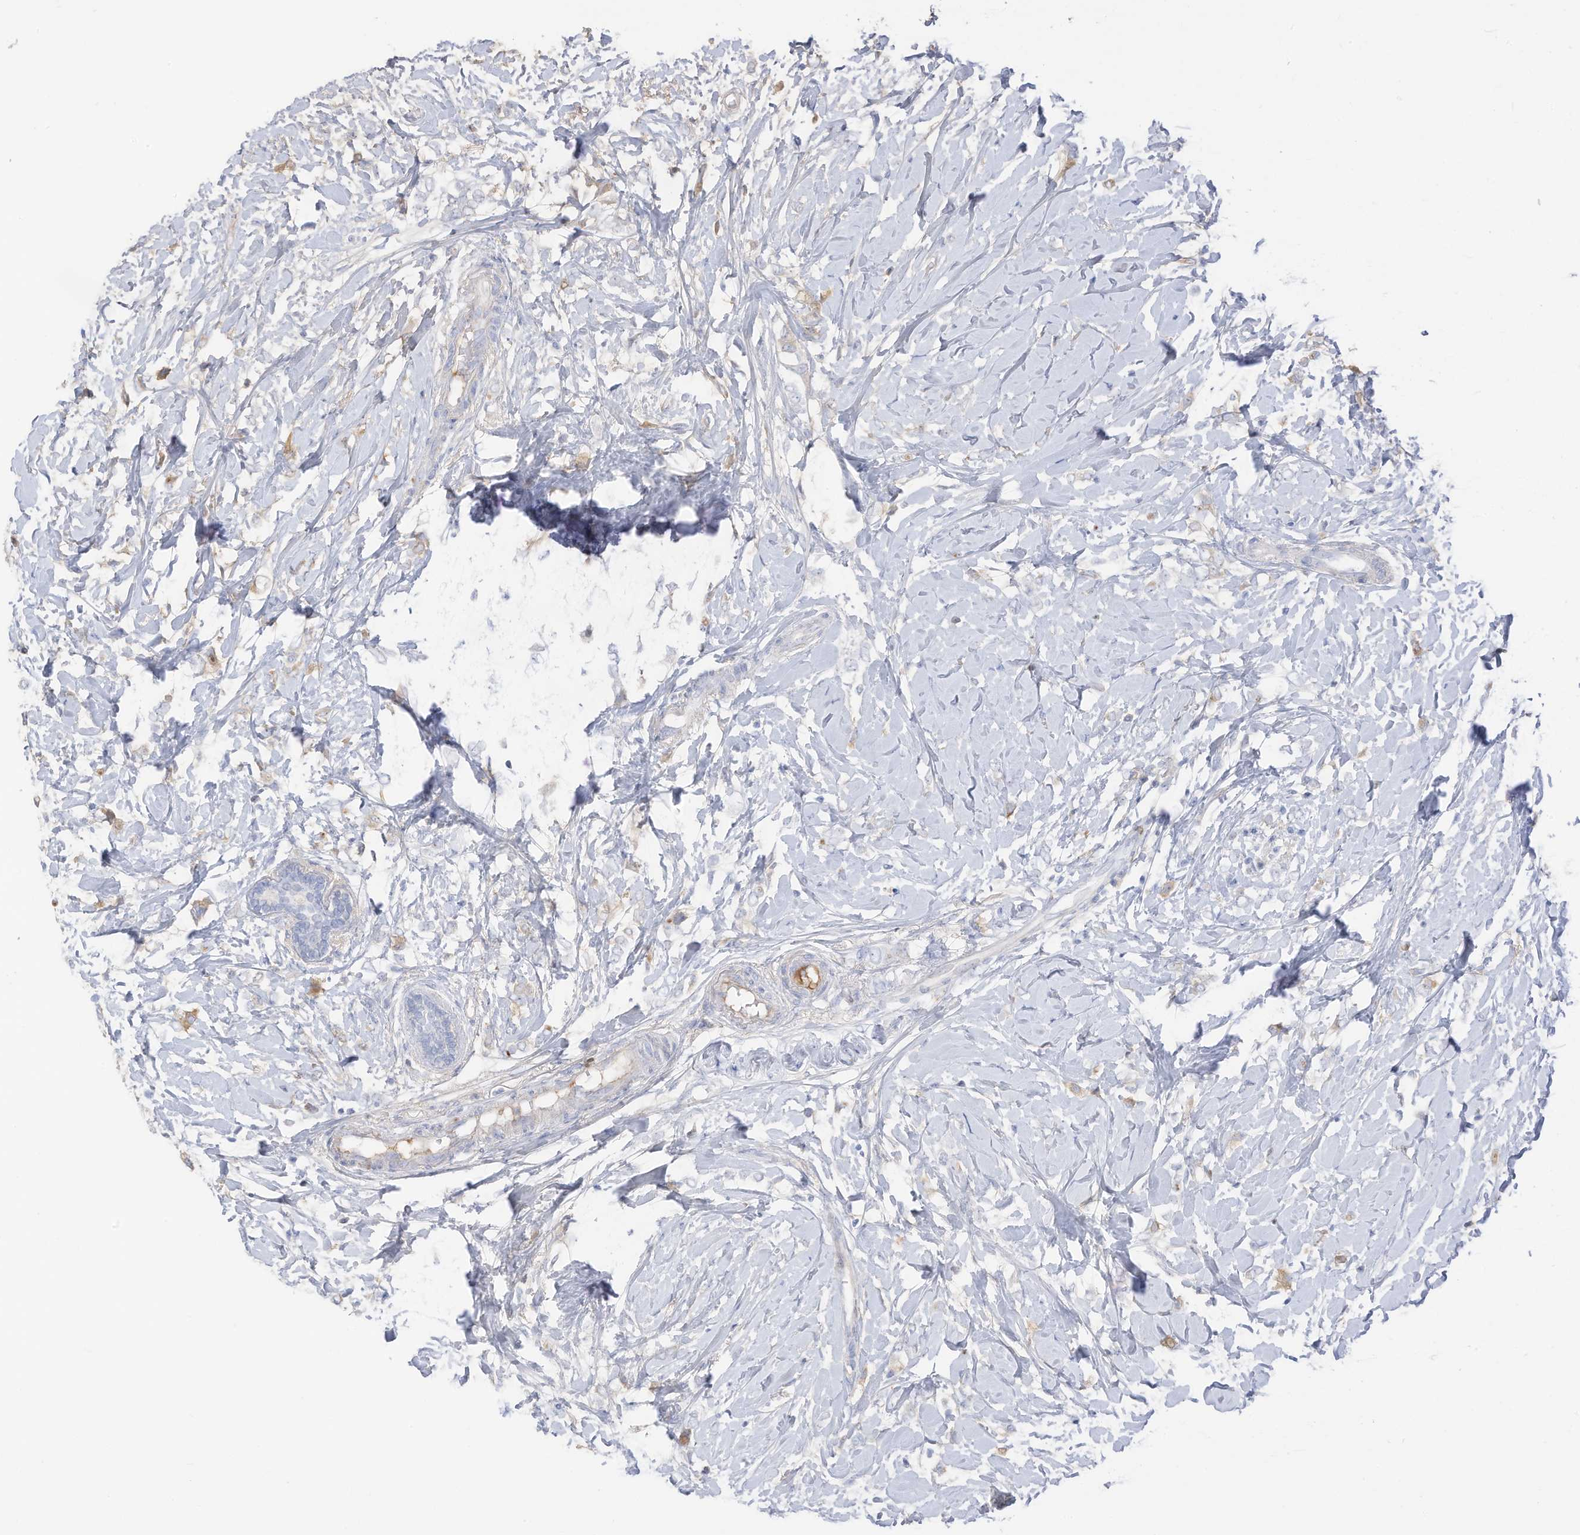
{"staining": {"intensity": "moderate", "quantity": "<25%", "location": "cytoplasmic/membranous"}, "tissue": "breast cancer", "cell_type": "Tumor cells", "image_type": "cancer", "snomed": [{"axis": "morphology", "description": "Normal tissue, NOS"}, {"axis": "morphology", "description": "Lobular carcinoma"}, {"axis": "topography", "description": "Breast"}], "caption": "This photomicrograph reveals breast cancer stained with immunohistochemistry to label a protein in brown. The cytoplasmic/membranous of tumor cells show moderate positivity for the protein. Nuclei are counter-stained blue.", "gene": "HSD17B13", "patient": {"sex": "female", "age": 47}}